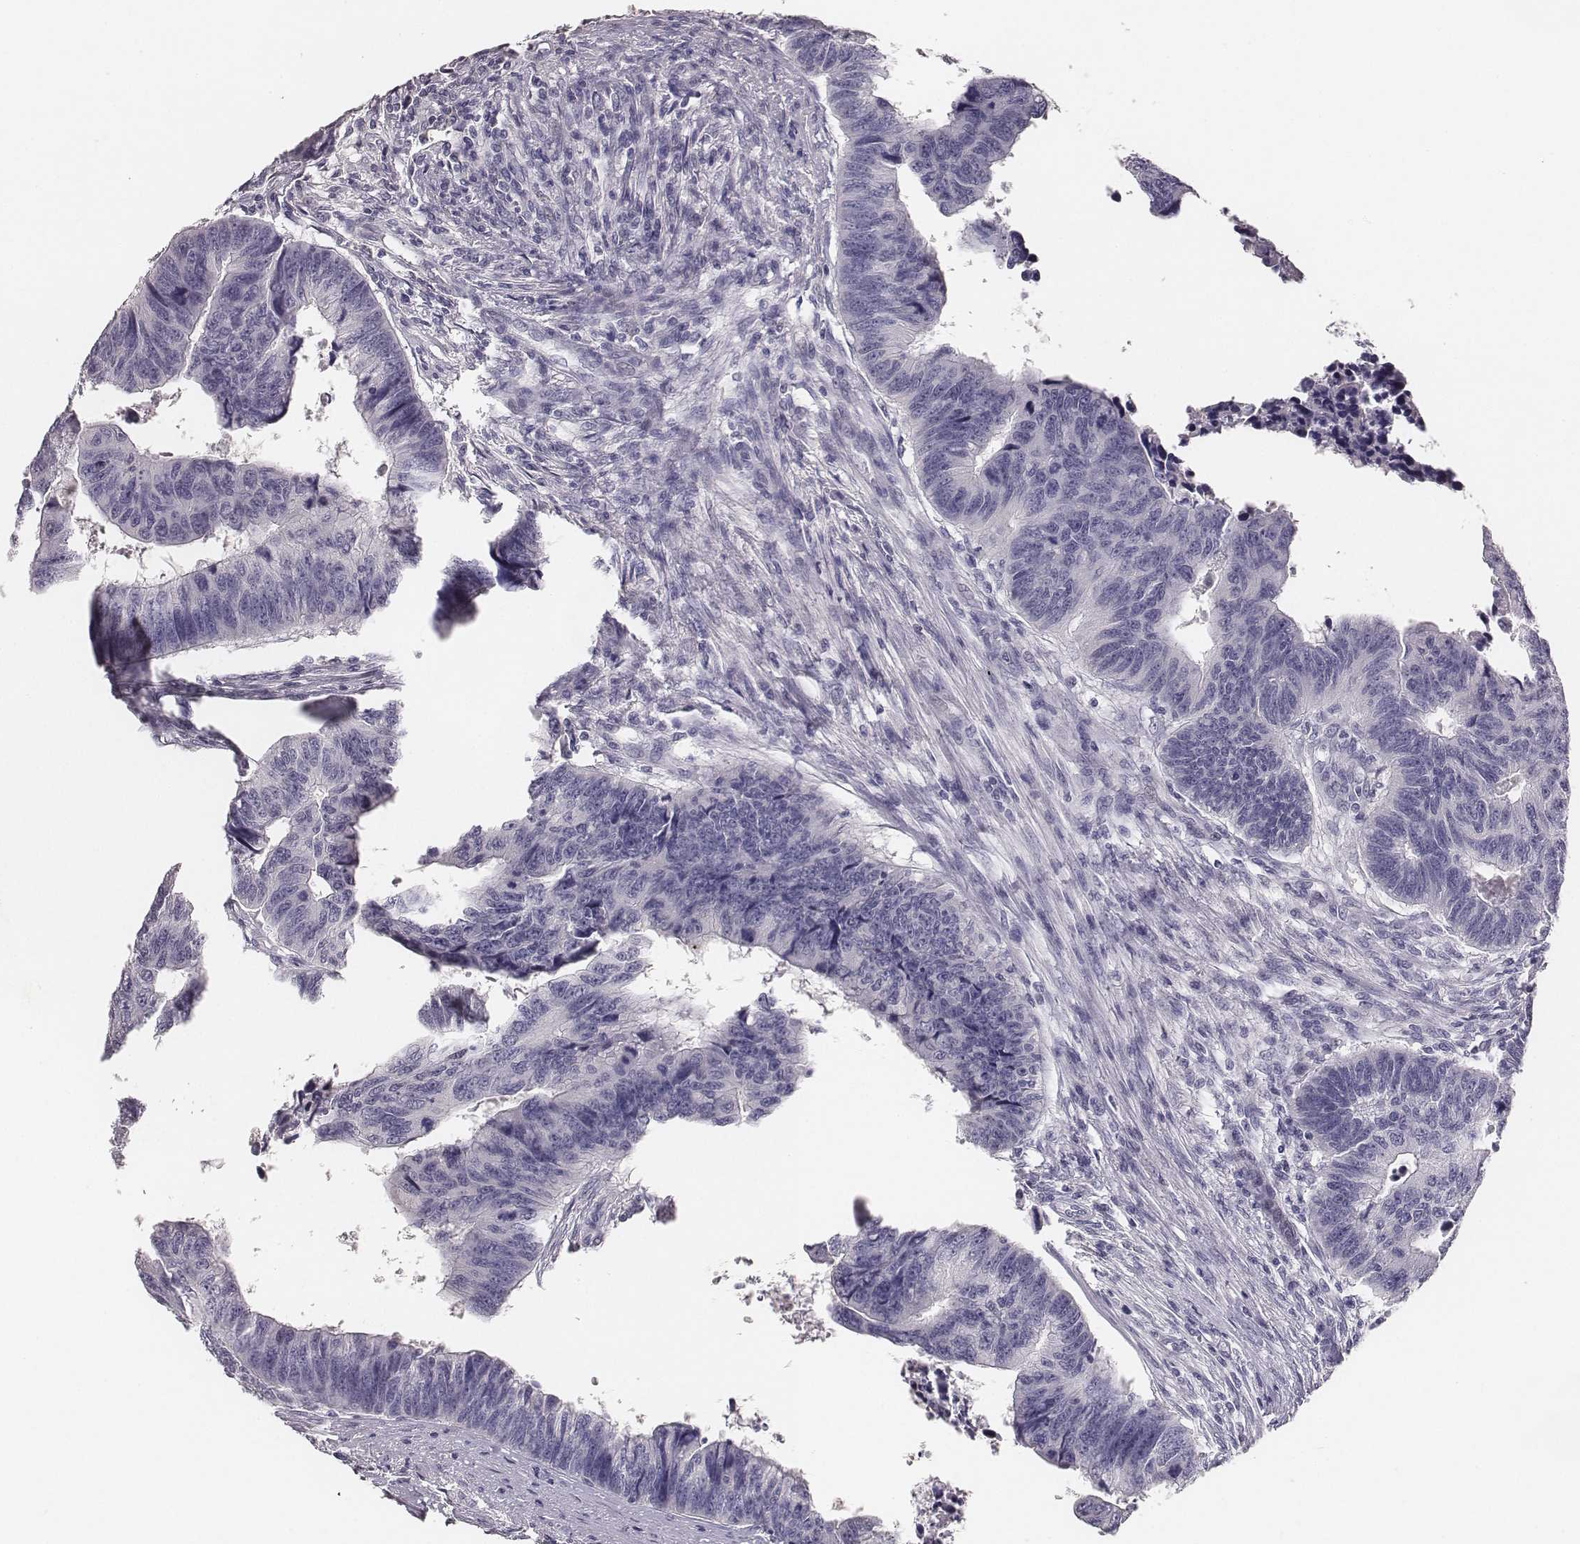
{"staining": {"intensity": "negative", "quantity": "none", "location": "none"}, "tissue": "colorectal cancer", "cell_type": "Tumor cells", "image_type": "cancer", "snomed": [{"axis": "morphology", "description": "Adenocarcinoma, NOS"}, {"axis": "topography", "description": "Rectum"}], "caption": "Micrograph shows no protein positivity in tumor cells of colorectal cancer (adenocarcinoma) tissue.", "gene": "MYH6", "patient": {"sex": "female", "age": 85}}